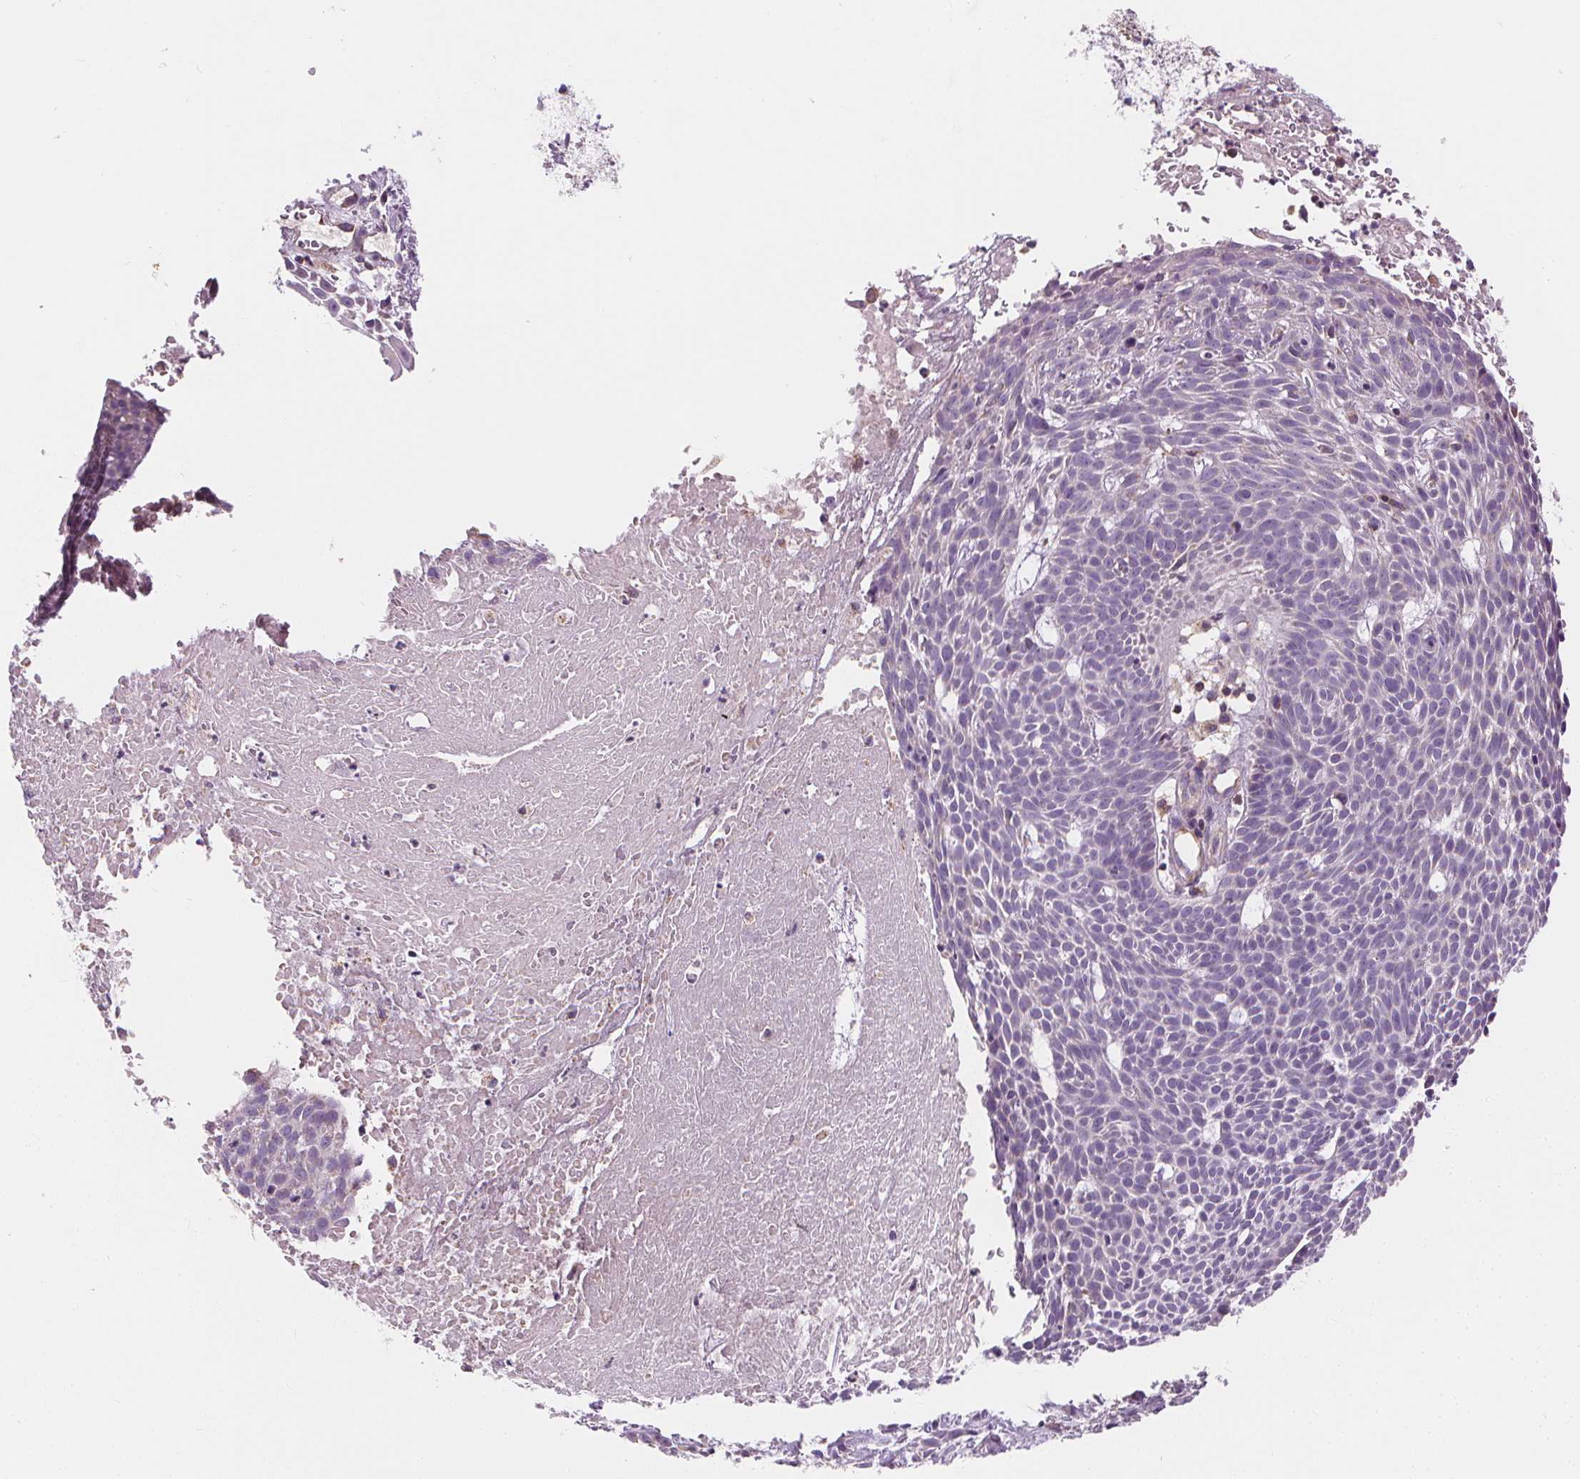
{"staining": {"intensity": "negative", "quantity": "none", "location": "none"}, "tissue": "skin cancer", "cell_type": "Tumor cells", "image_type": "cancer", "snomed": [{"axis": "morphology", "description": "Basal cell carcinoma"}, {"axis": "topography", "description": "Skin"}], "caption": "Immunohistochemistry of human skin basal cell carcinoma shows no staining in tumor cells.", "gene": "RAB20", "patient": {"sex": "male", "age": 59}}